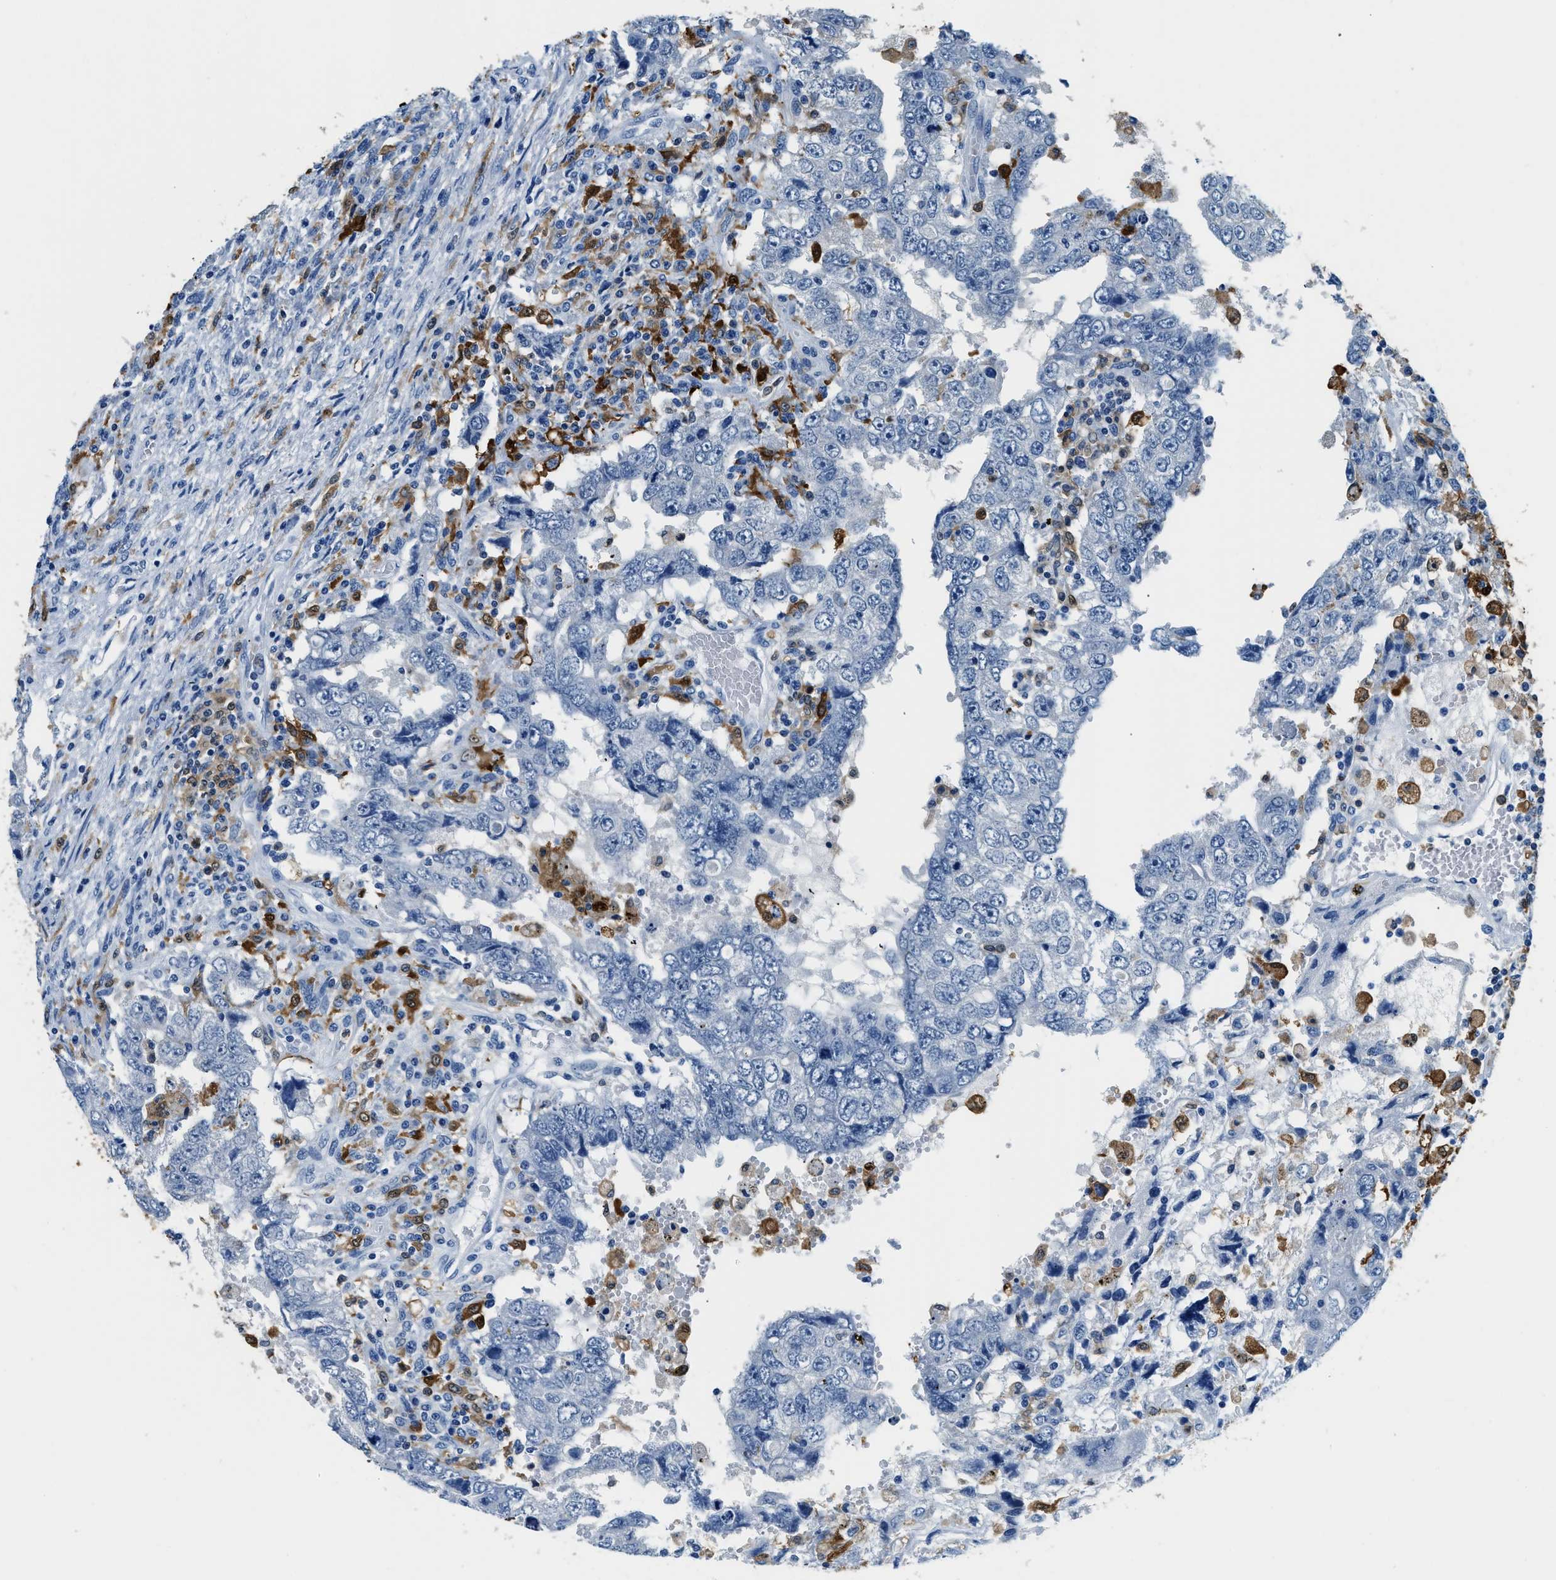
{"staining": {"intensity": "negative", "quantity": "none", "location": "none"}, "tissue": "testis cancer", "cell_type": "Tumor cells", "image_type": "cancer", "snomed": [{"axis": "morphology", "description": "Carcinoma, Embryonal, NOS"}, {"axis": "topography", "description": "Testis"}], "caption": "The micrograph exhibits no significant positivity in tumor cells of testis embryonal carcinoma.", "gene": "CAPG", "patient": {"sex": "male", "age": 26}}